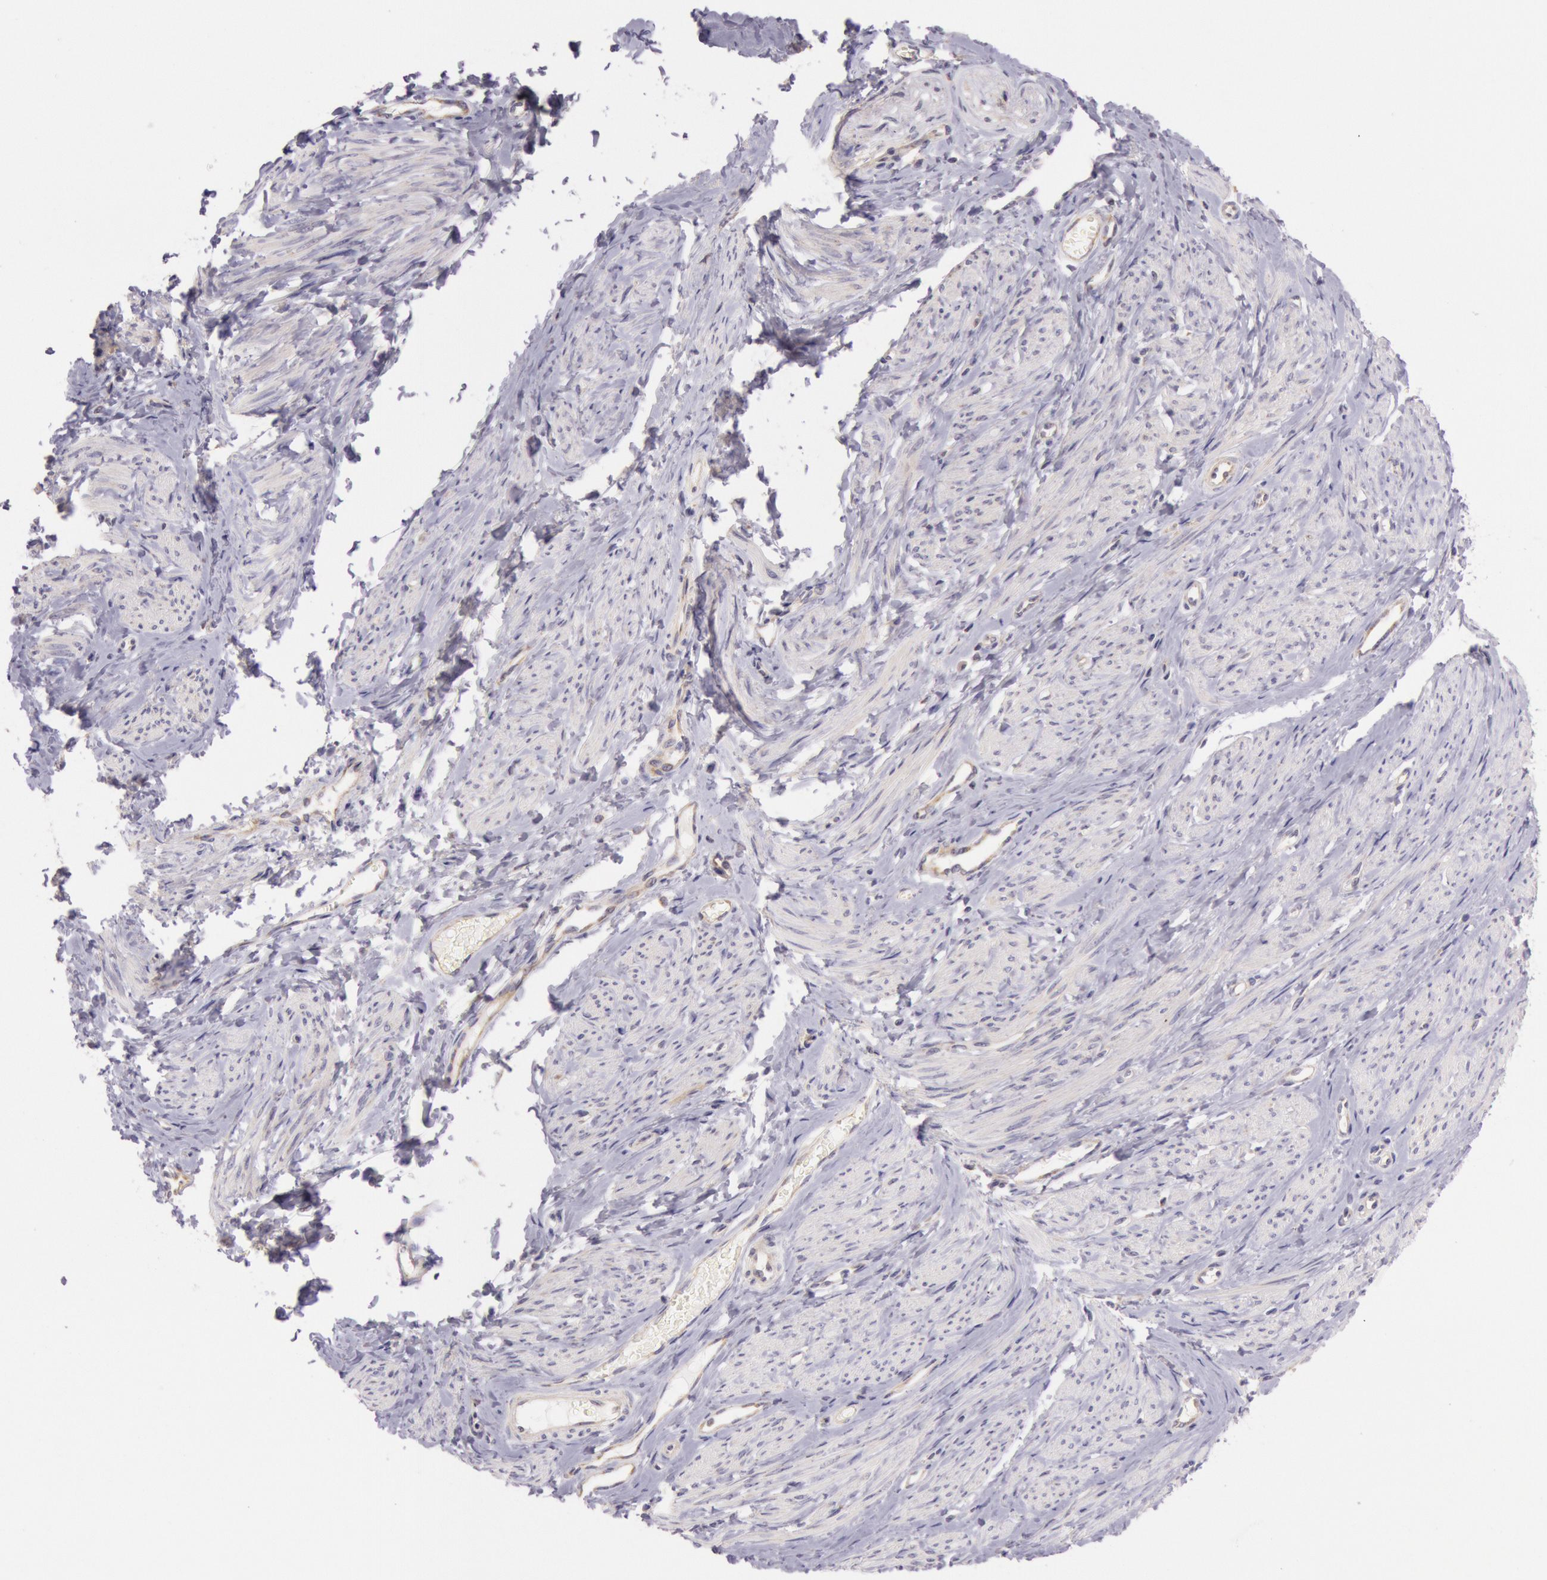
{"staining": {"intensity": "weak", "quantity": "<25%", "location": "cytoplasmic/membranous"}, "tissue": "smooth muscle", "cell_type": "Smooth muscle cells", "image_type": "normal", "snomed": [{"axis": "morphology", "description": "Normal tissue, NOS"}, {"axis": "topography", "description": "Smooth muscle"}, {"axis": "topography", "description": "Uterus"}], "caption": "This is an IHC micrograph of normal smooth muscle. There is no staining in smooth muscle cells.", "gene": "CDK16", "patient": {"sex": "female", "age": 39}}